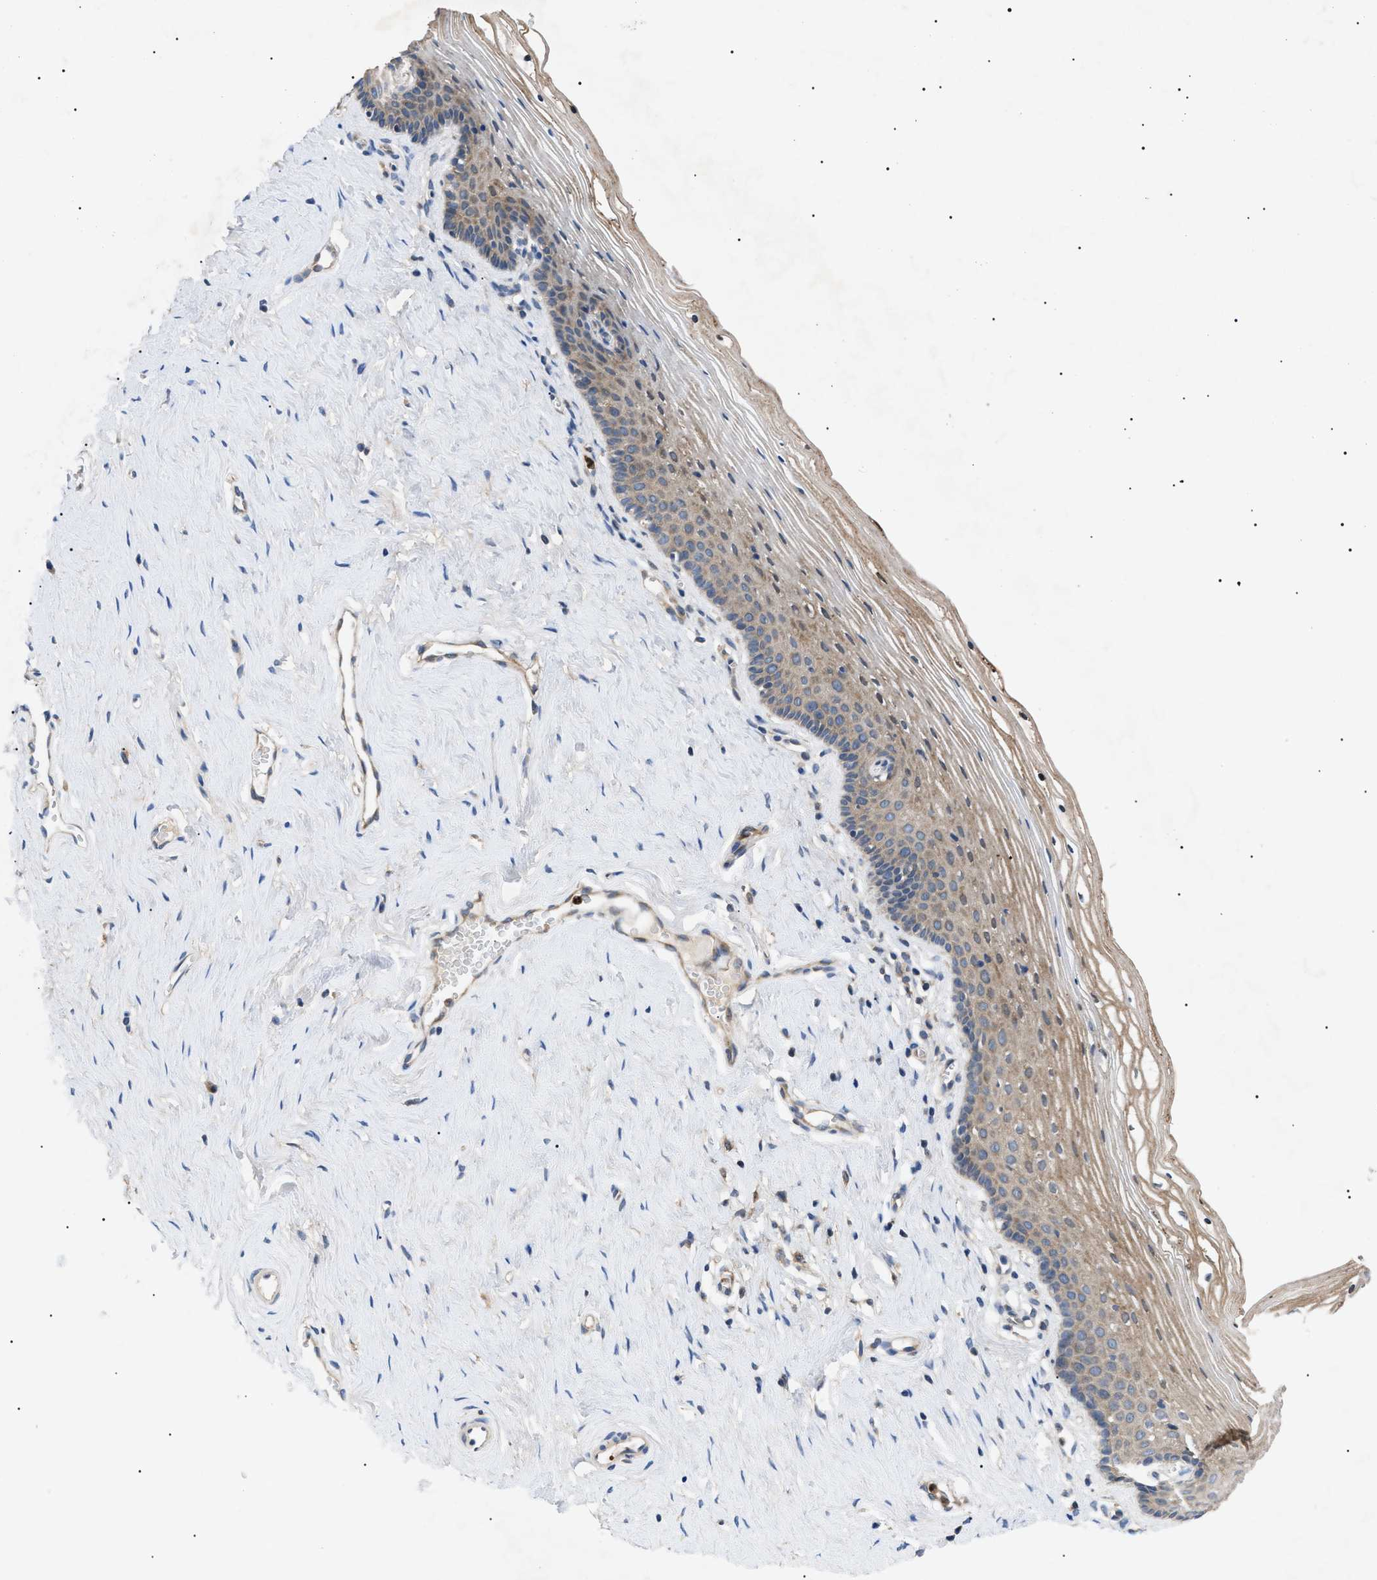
{"staining": {"intensity": "weak", "quantity": ">75%", "location": "cytoplasmic/membranous"}, "tissue": "vagina", "cell_type": "Squamous epithelial cells", "image_type": "normal", "snomed": [{"axis": "morphology", "description": "Normal tissue, NOS"}, {"axis": "topography", "description": "Vagina"}], "caption": "IHC histopathology image of normal human vagina stained for a protein (brown), which exhibits low levels of weak cytoplasmic/membranous expression in approximately >75% of squamous epithelial cells.", "gene": "RIPK1", "patient": {"sex": "female", "age": 32}}